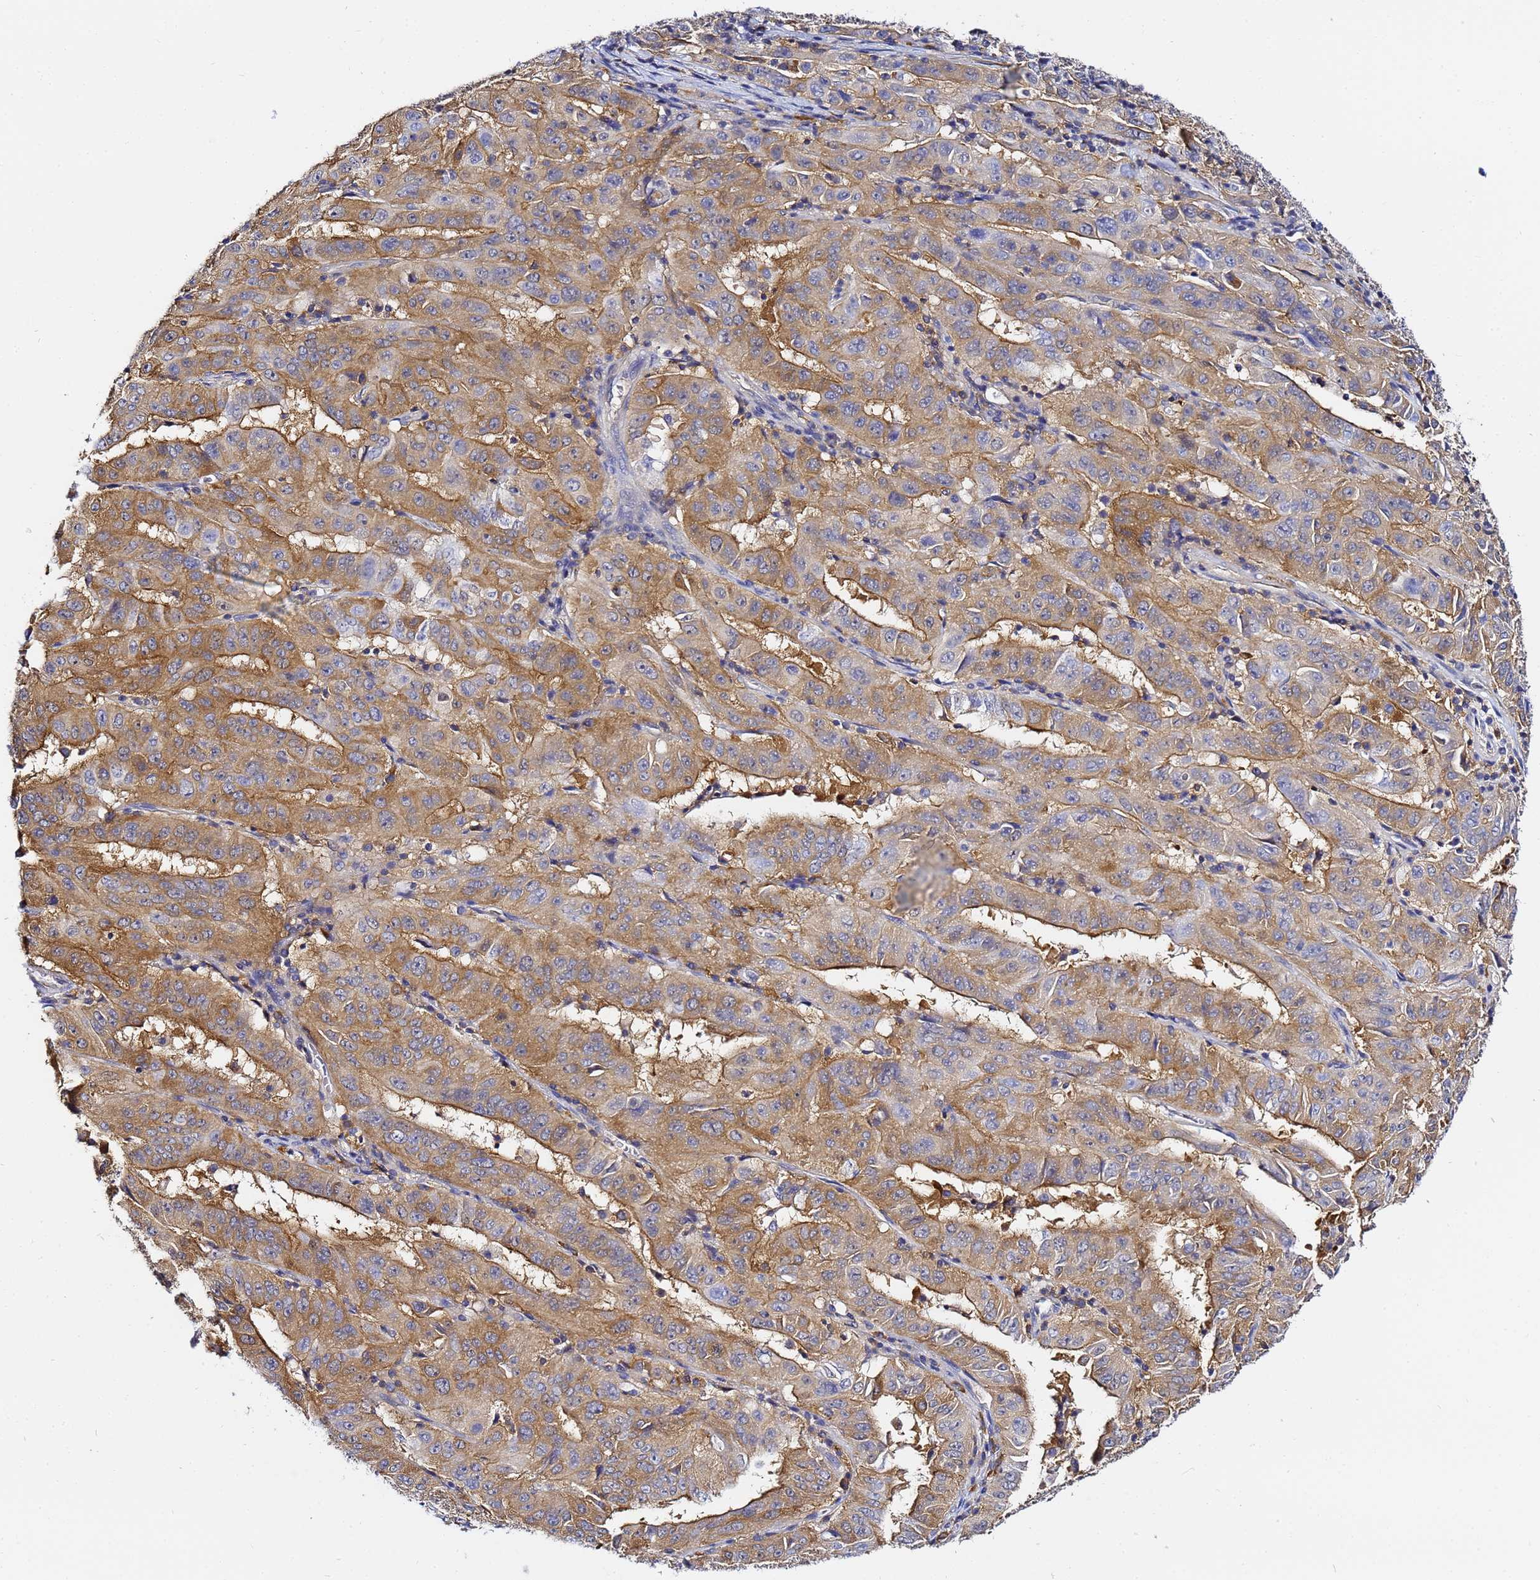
{"staining": {"intensity": "moderate", "quantity": ">75%", "location": "cytoplasmic/membranous"}, "tissue": "pancreatic cancer", "cell_type": "Tumor cells", "image_type": "cancer", "snomed": [{"axis": "morphology", "description": "Adenocarcinoma, NOS"}, {"axis": "topography", "description": "Pancreas"}], "caption": "This photomicrograph shows pancreatic adenocarcinoma stained with immunohistochemistry to label a protein in brown. The cytoplasmic/membranous of tumor cells show moderate positivity for the protein. Nuclei are counter-stained blue.", "gene": "LENG1", "patient": {"sex": "male", "age": 63}}